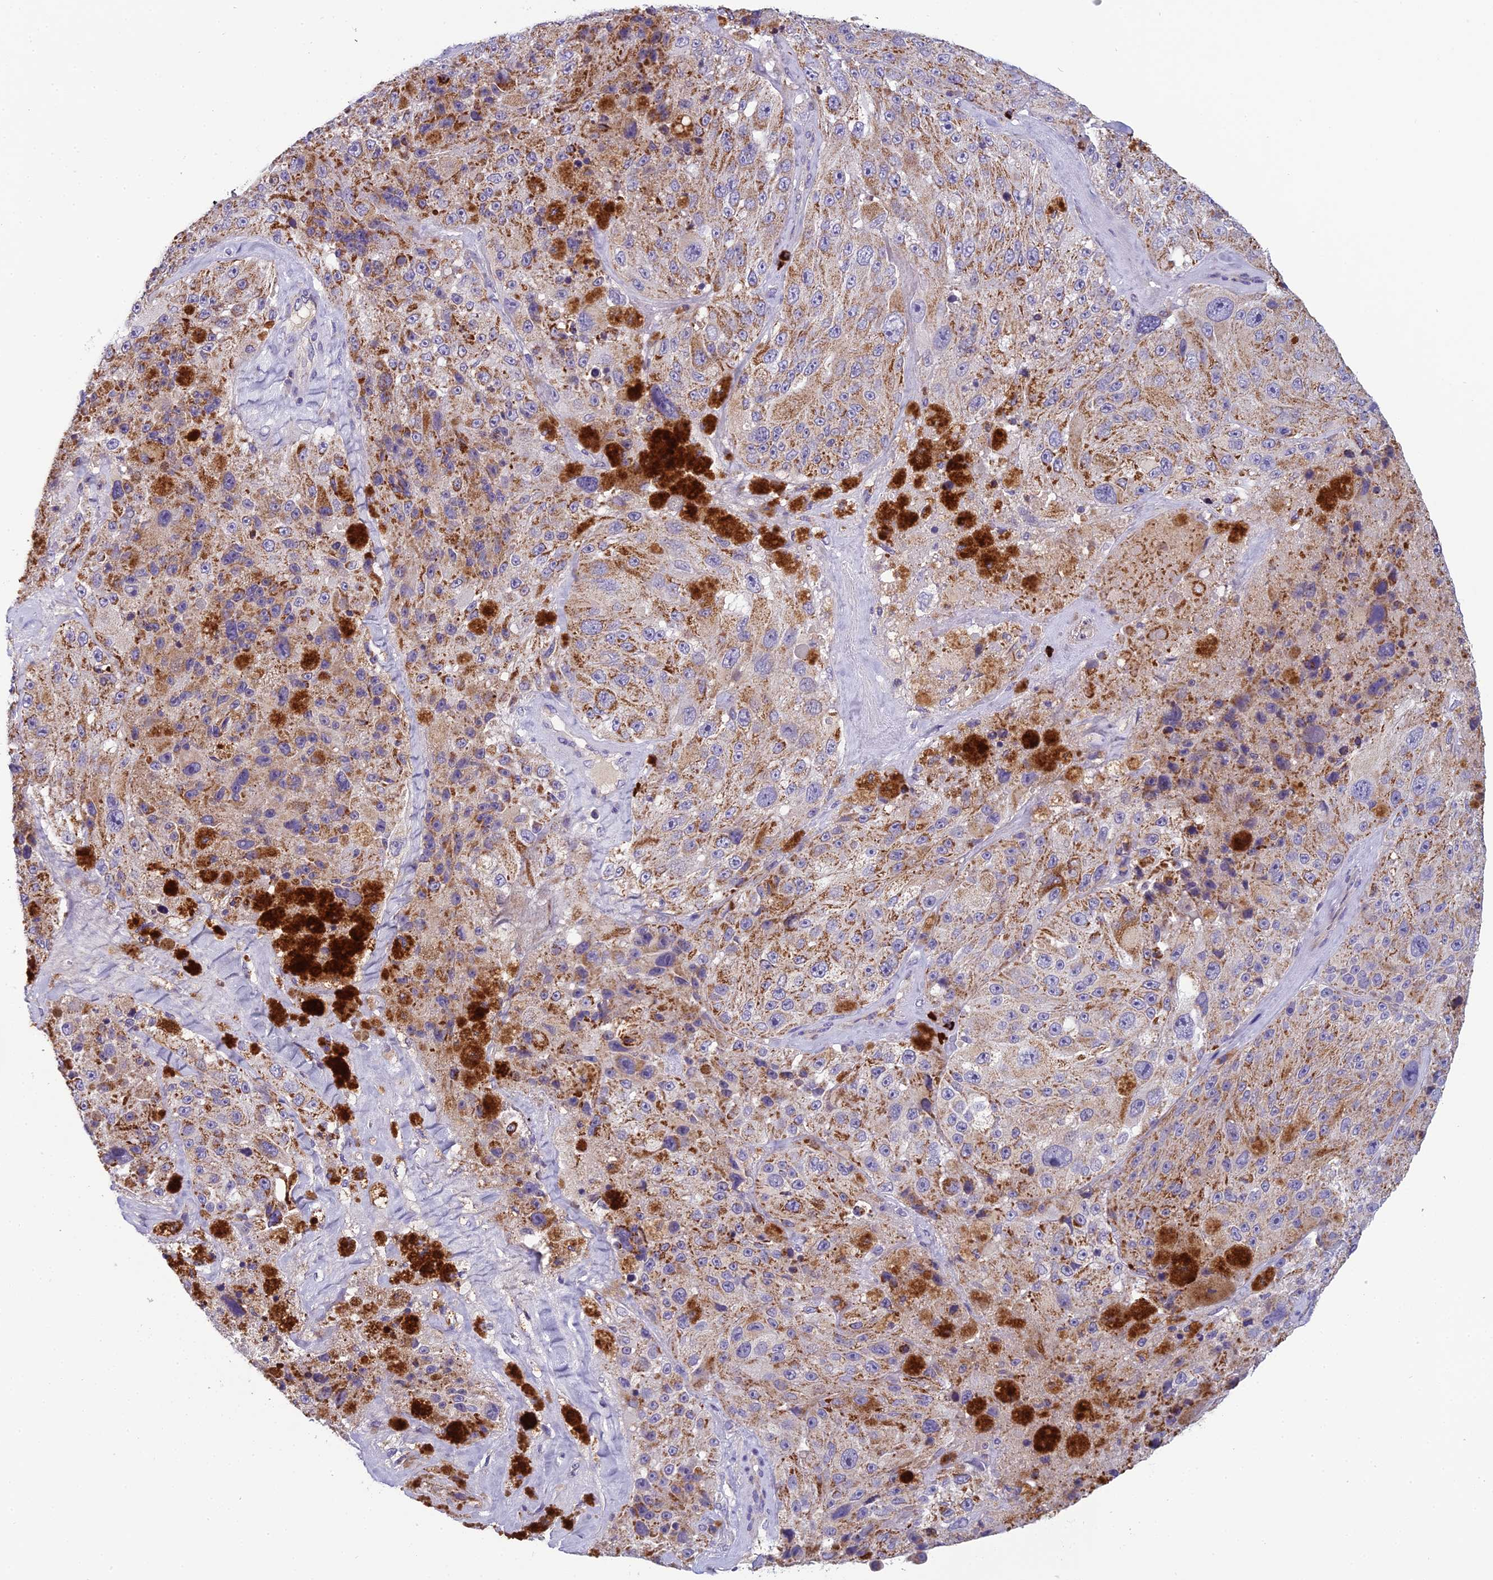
{"staining": {"intensity": "moderate", "quantity": "25%-75%", "location": "cytoplasmic/membranous"}, "tissue": "melanoma", "cell_type": "Tumor cells", "image_type": "cancer", "snomed": [{"axis": "morphology", "description": "Malignant melanoma, Metastatic site"}, {"axis": "topography", "description": "Lymph node"}], "caption": "The image demonstrates a brown stain indicating the presence of a protein in the cytoplasmic/membranous of tumor cells in melanoma.", "gene": "ENSG00000188897", "patient": {"sex": "male", "age": 62}}